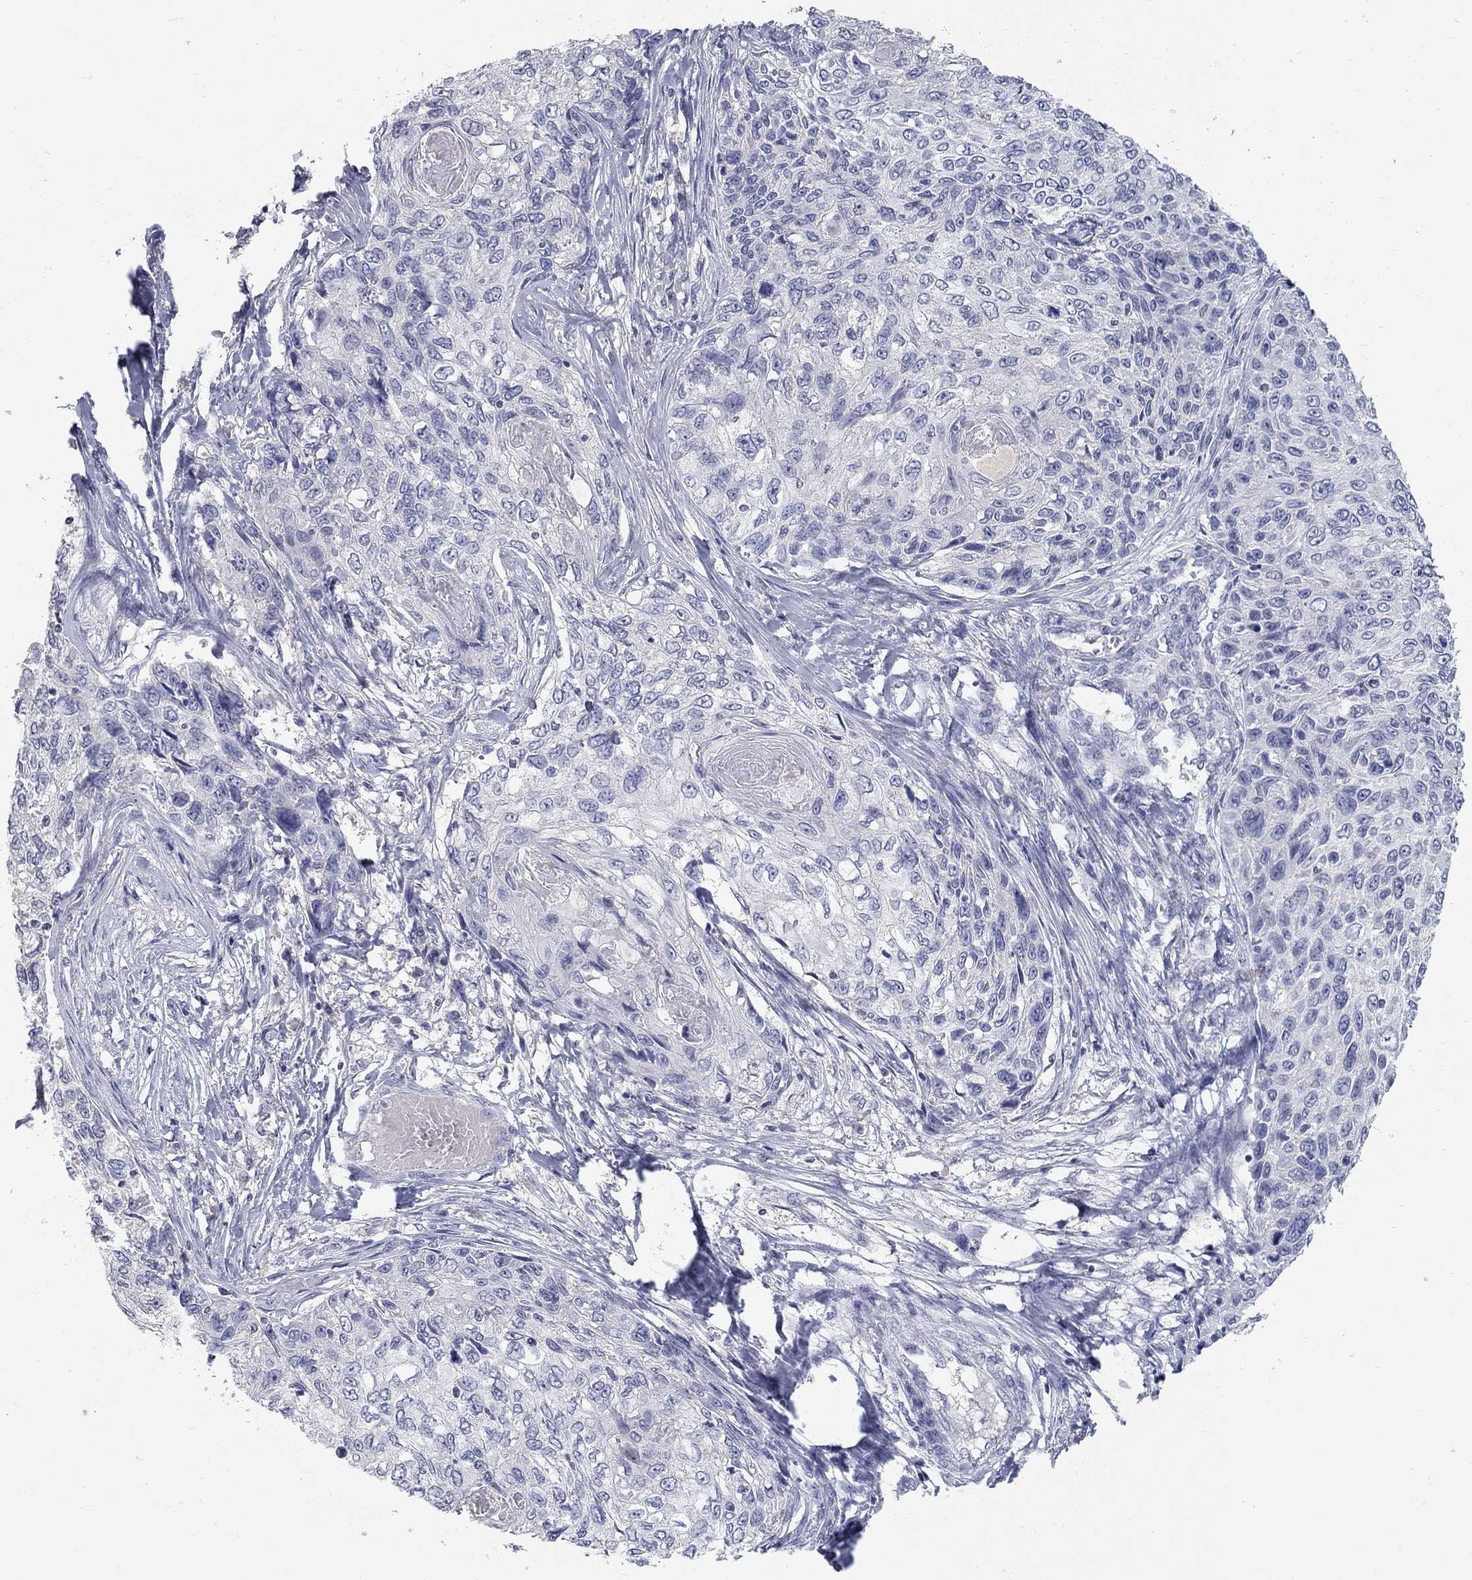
{"staining": {"intensity": "negative", "quantity": "none", "location": "none"}, "tissue": "skin cancer", "cell_type": "Tumor cells", "image_type": "cancer", "snomed": [{"axis": "morphology", "description": "Squamous cell carcinoma, NOS"}, {"axis": "topography", "description": "Skin"}], "caption": "A high-resolution image shows immunohistochemistry (IHC) staining of squamous cell carcinoma (skin), which displays no significant expression in tumor cells.", "gene": "PTH1R", "patient": {"sex": "male", "age": 92}}